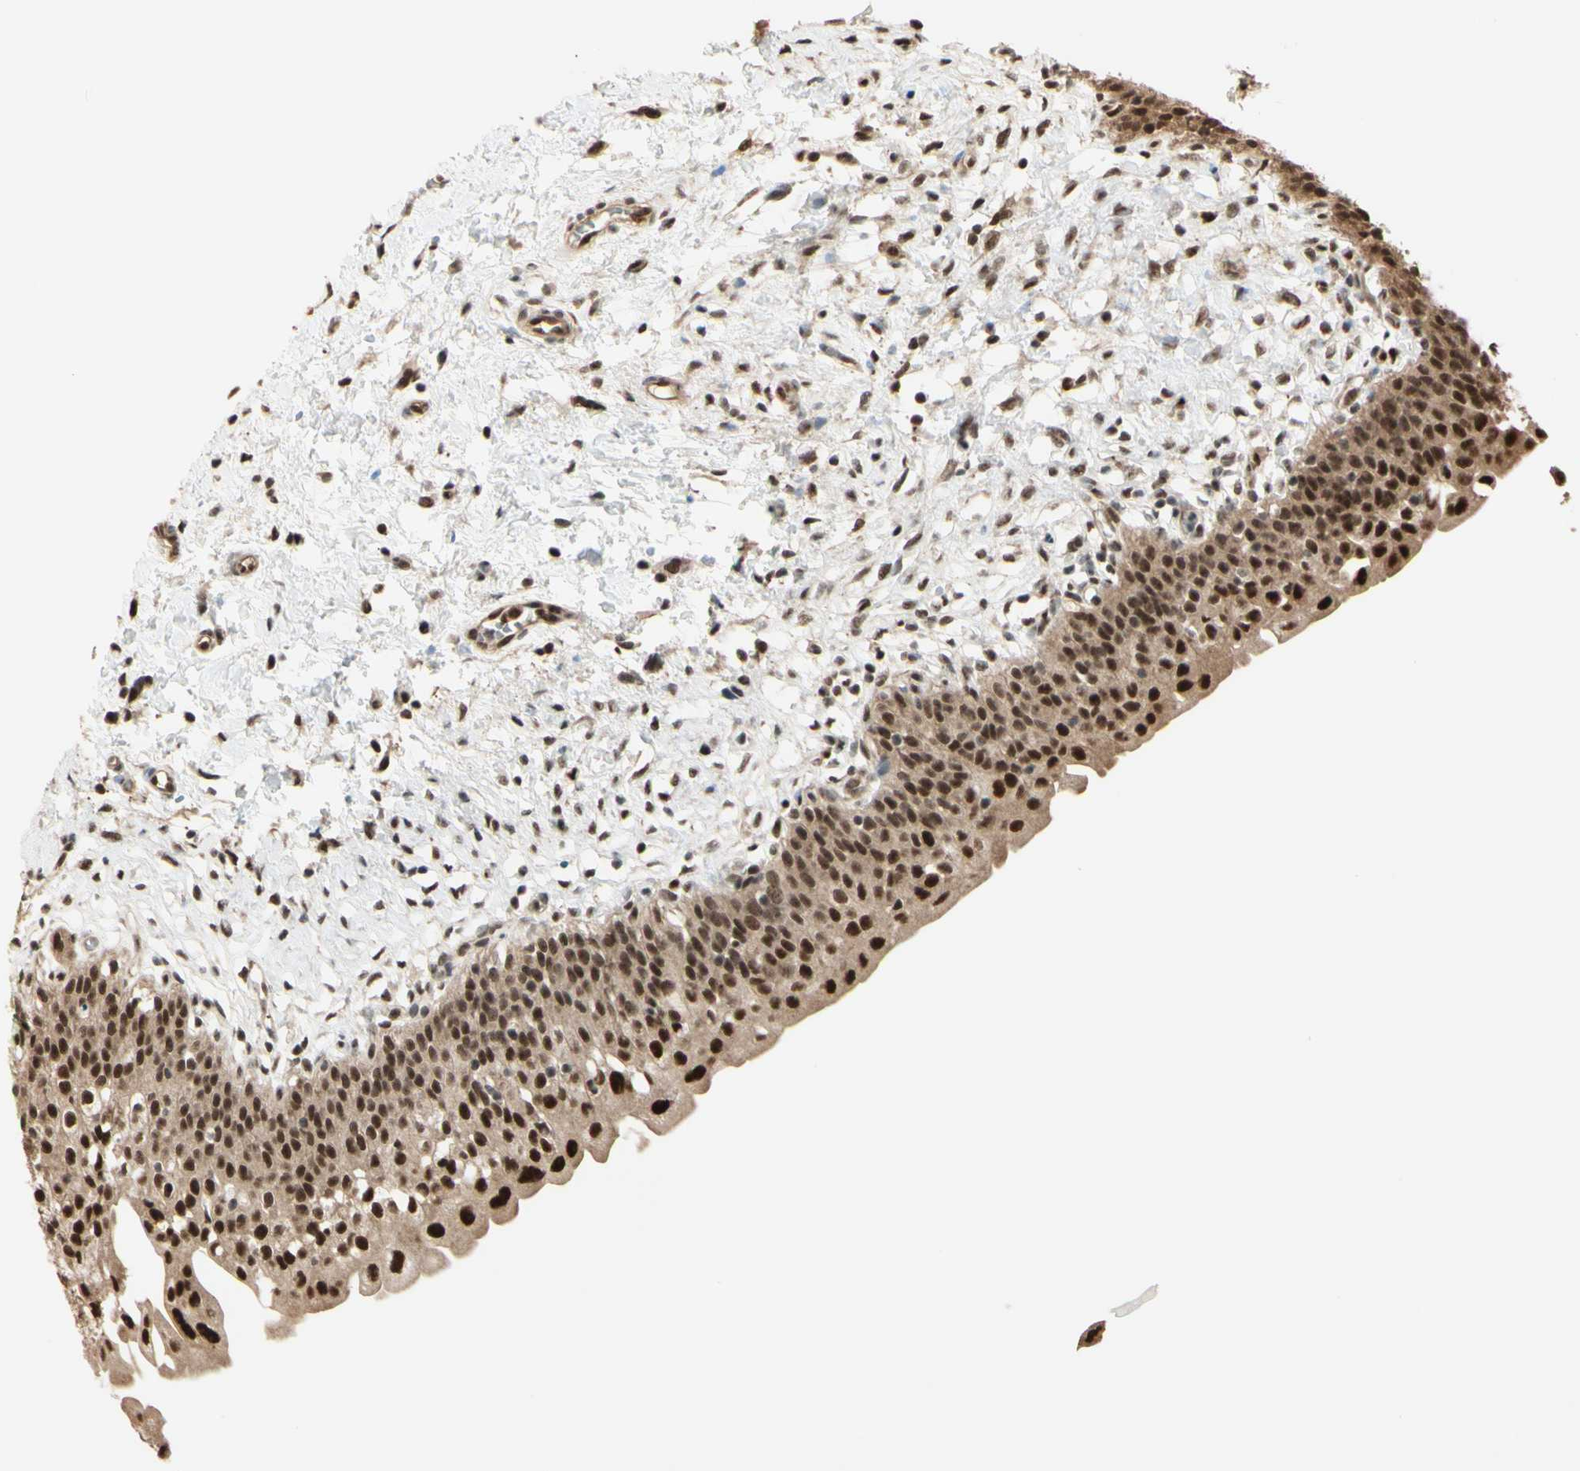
{"staining": {"intensity": "strong", "quantity": ">75%", "location": "cytoplasmic/membranous,nuclear"}, "tissue": "urinary bladder", "cell_type": "Urothelial cells", "image_type": "normal", "snomed": [{"axis": "morphology", "description": "Normal tissue, NOS"}, {"axis": "topography", "description": "Urinary bladder"}], "caption": "Immunohistochemistry (IHC) photomicrograph of benign urinary bladder stained for a protein (brown), which displays high levels of strong cytoplasmic/membranous,nuclear expression in about >75% of urothelial cells.", "gene": "HSF1", "patient": {"sex": "male", "age": 55}}